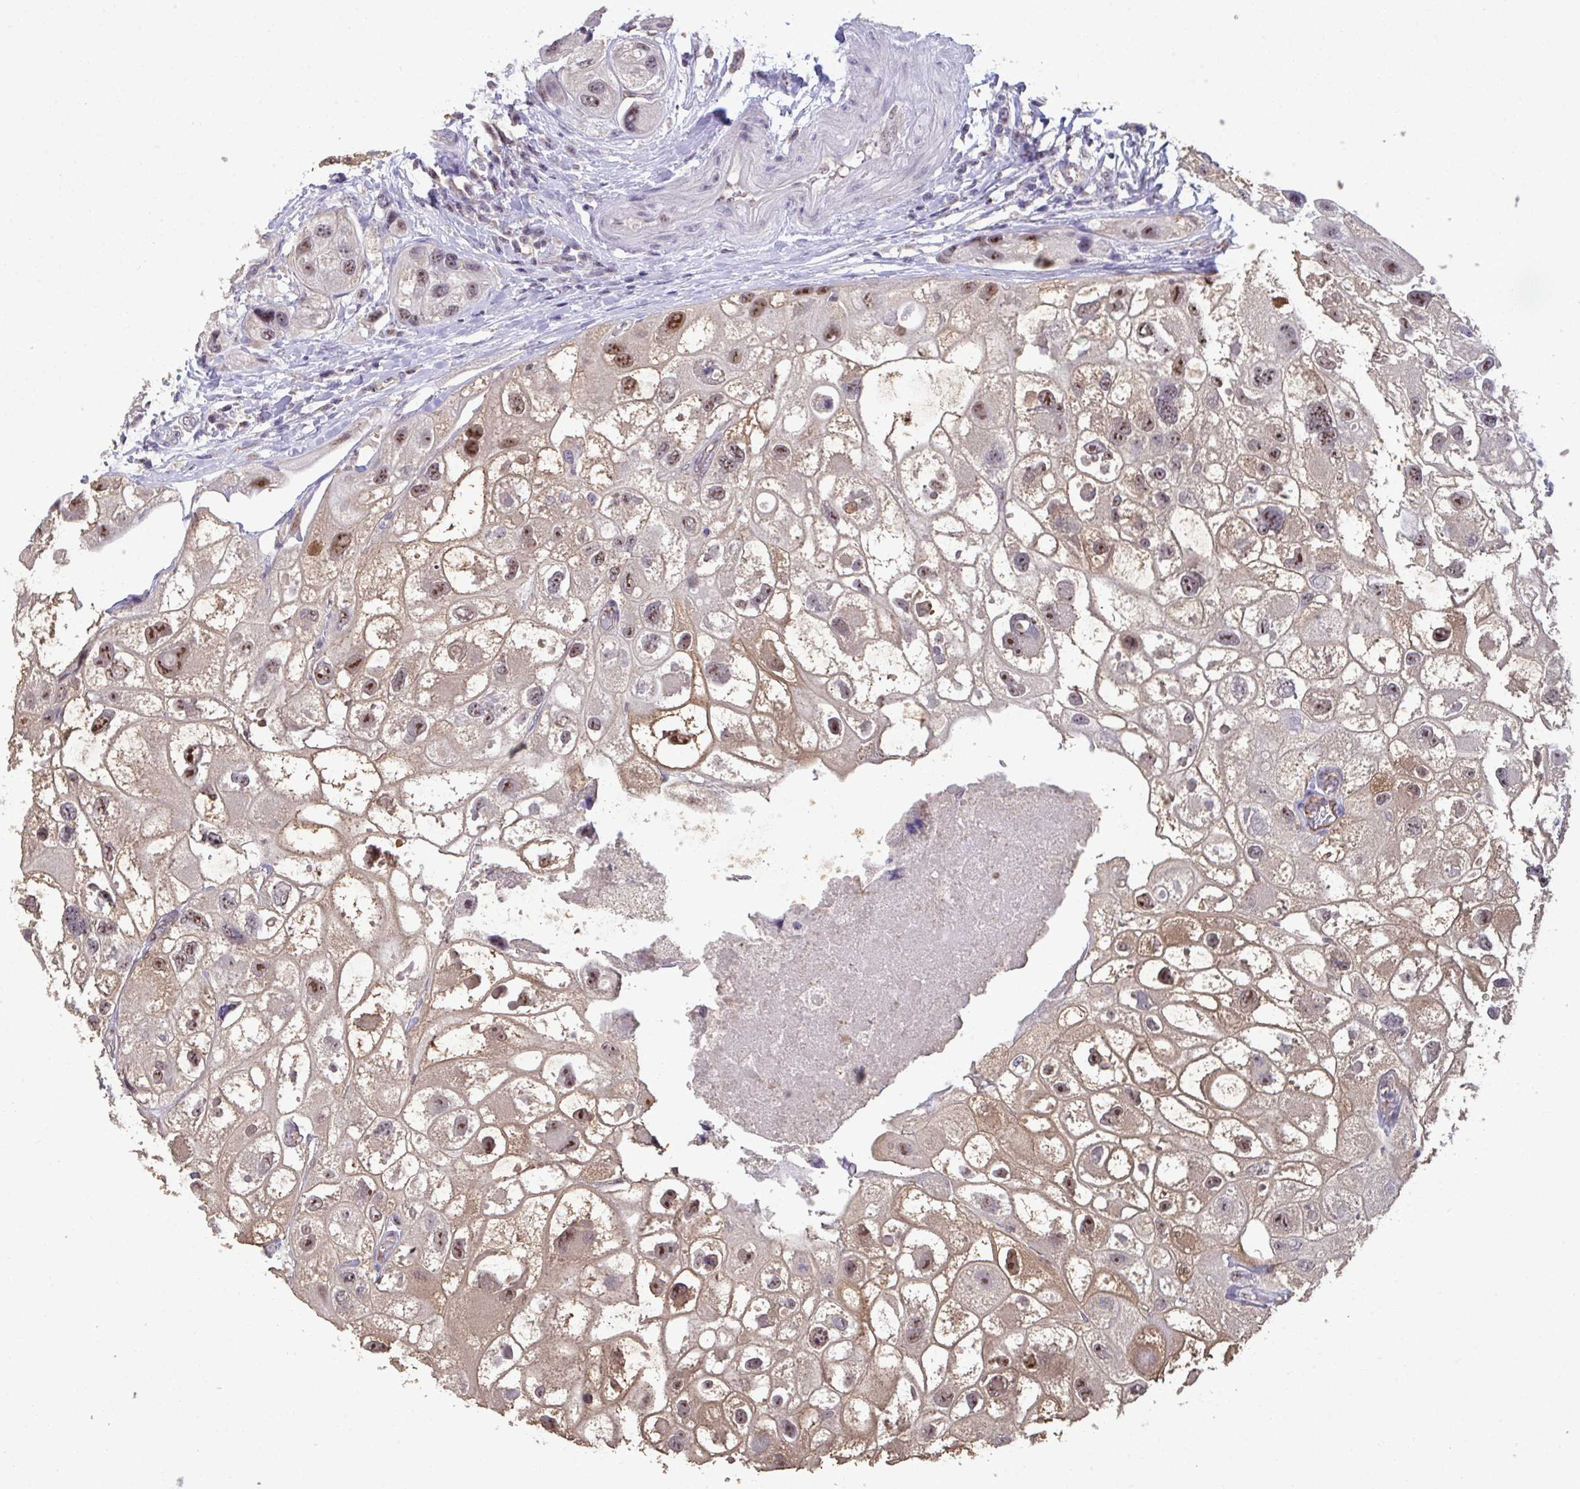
{"staining": {"intensity": "moderate", "quantity": "<25%", "location": "nuclear"}, "tissue": "urothelial cancer", "cell_type": "Tumor cells", "image_type": "cancer", "snomed": [{"axis": "morphology", "description": "Urothelial carcinoma, High grade"}, {"axis": "topography", "description": "Urinary bladder"}], "caption": "Protein staining displays moderate nuclear positivity in about <25% of tumor cells in high-grade urothelial carcinoma.", "gene": "SENP3", "patient": {"sex": "female", "age": 64}}